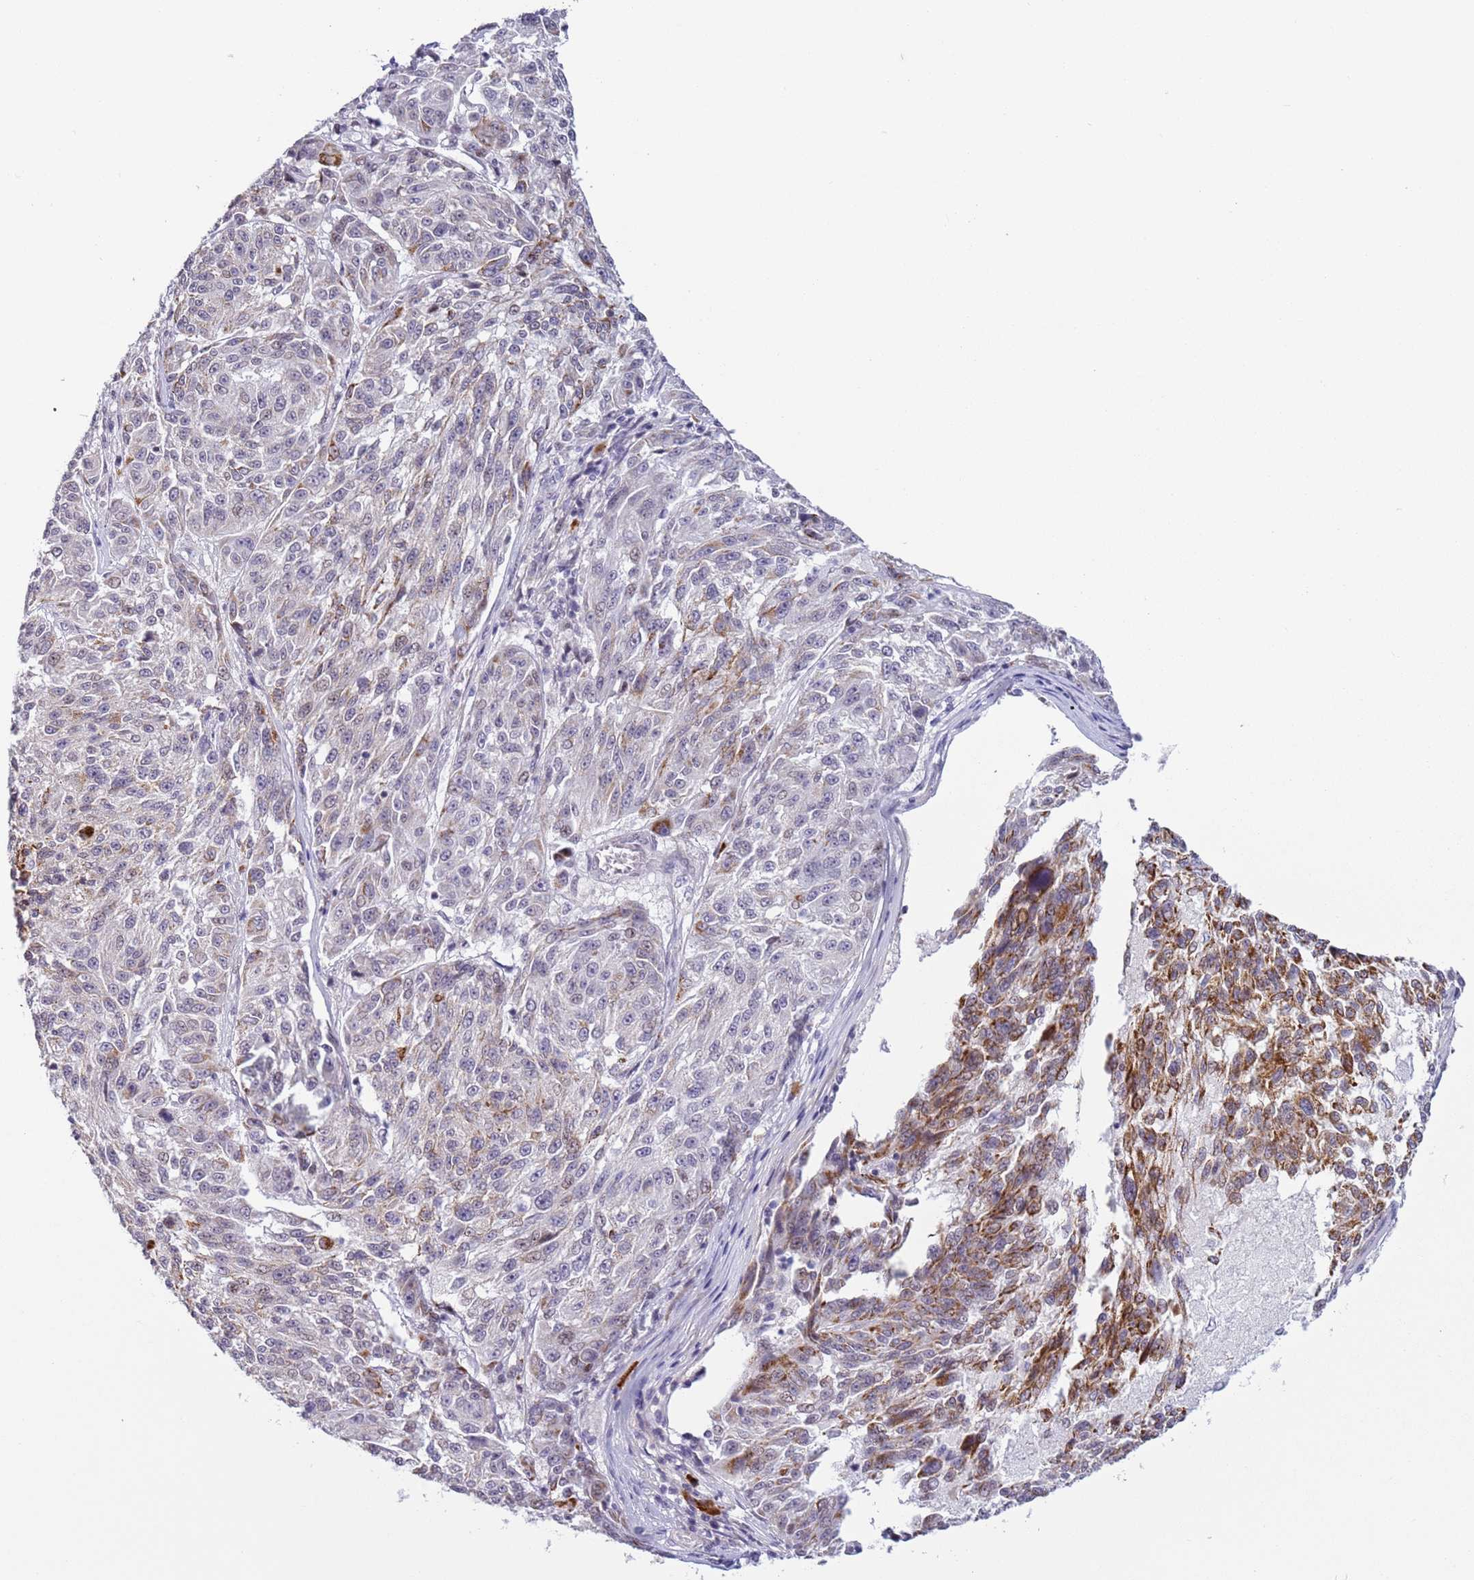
{"staining": {"intensity": "moderate", "quantity": "25%-75%", "location": "cytoplasmic/membranous"}, "tissue": "melanoma", "cell_type": "Tumor cells", "image_type": "cancer", "snomed": [{"axis": "morphology", "description": "Malignant melanoma, NOS"}, {"axis": "topography", "description": "Skin"}], "caption": "Human malignant melanoma stained with a brown dye displays moderate cytoplasmic/membranous positive expression in approximately 25%-75% of tumor cells.", "gene": "NPAP1", "patient": {"sex": "male", "age": 53}}